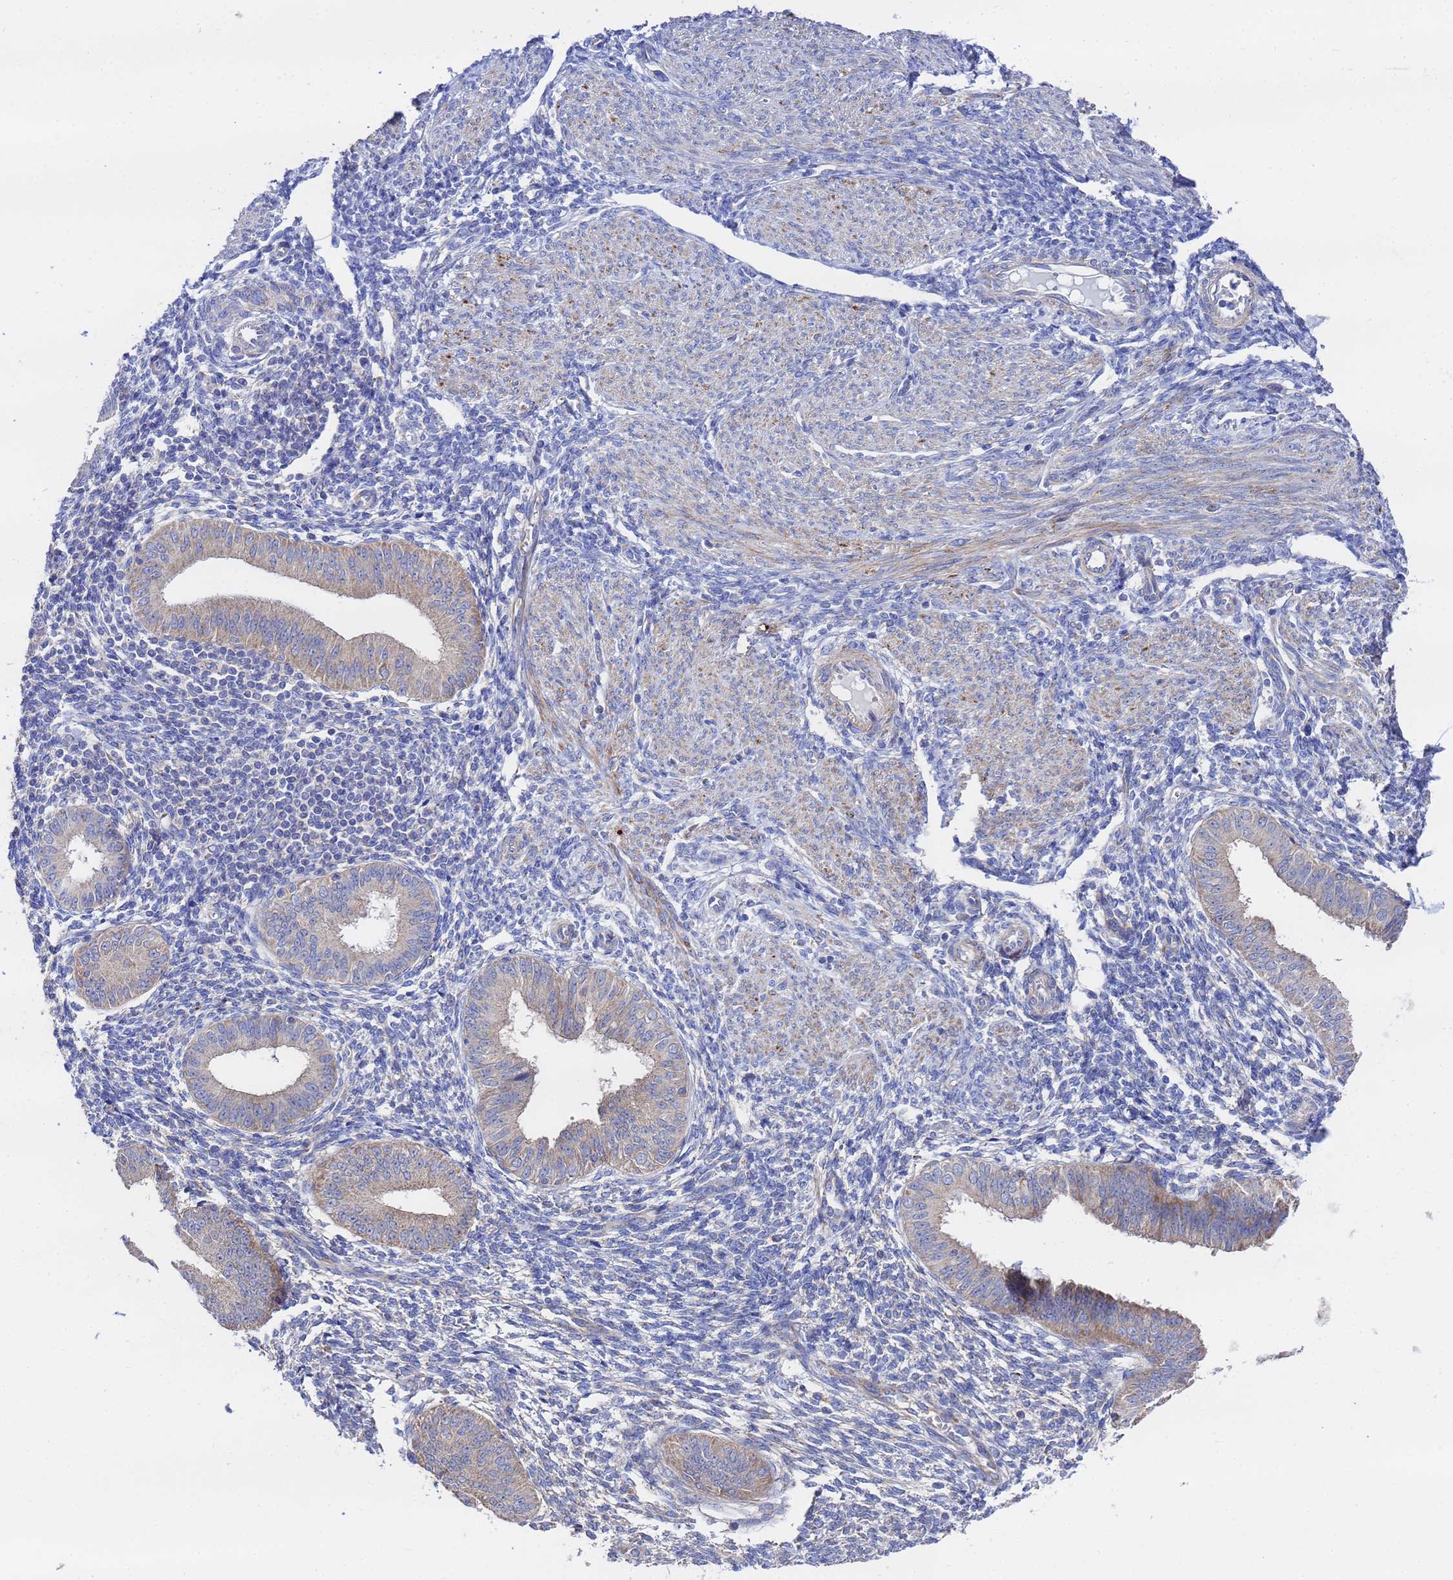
{"staining": {"intensity": "weak", "quantity": "<25%", "location": "cytoplasmic/membranous"}, "tissue": "endometrium", "cell_type": "Cells in endometrial stroma", "image_type": "normal", "snomed": [{"axis": "morphology", "description": "Normal tissue, NOS"}, {"axis": "topography", "description": "Uterus"}, {"axis": "topography", "description": "Endometrium"}], "caption": "This is an immunohistochemistry (IHC) micrograph of normal human endometrium. There is no expression in cells in endometrial stroma.", "gene": "FAHD2A", "patient": {"sex": "female", "age": 48}}